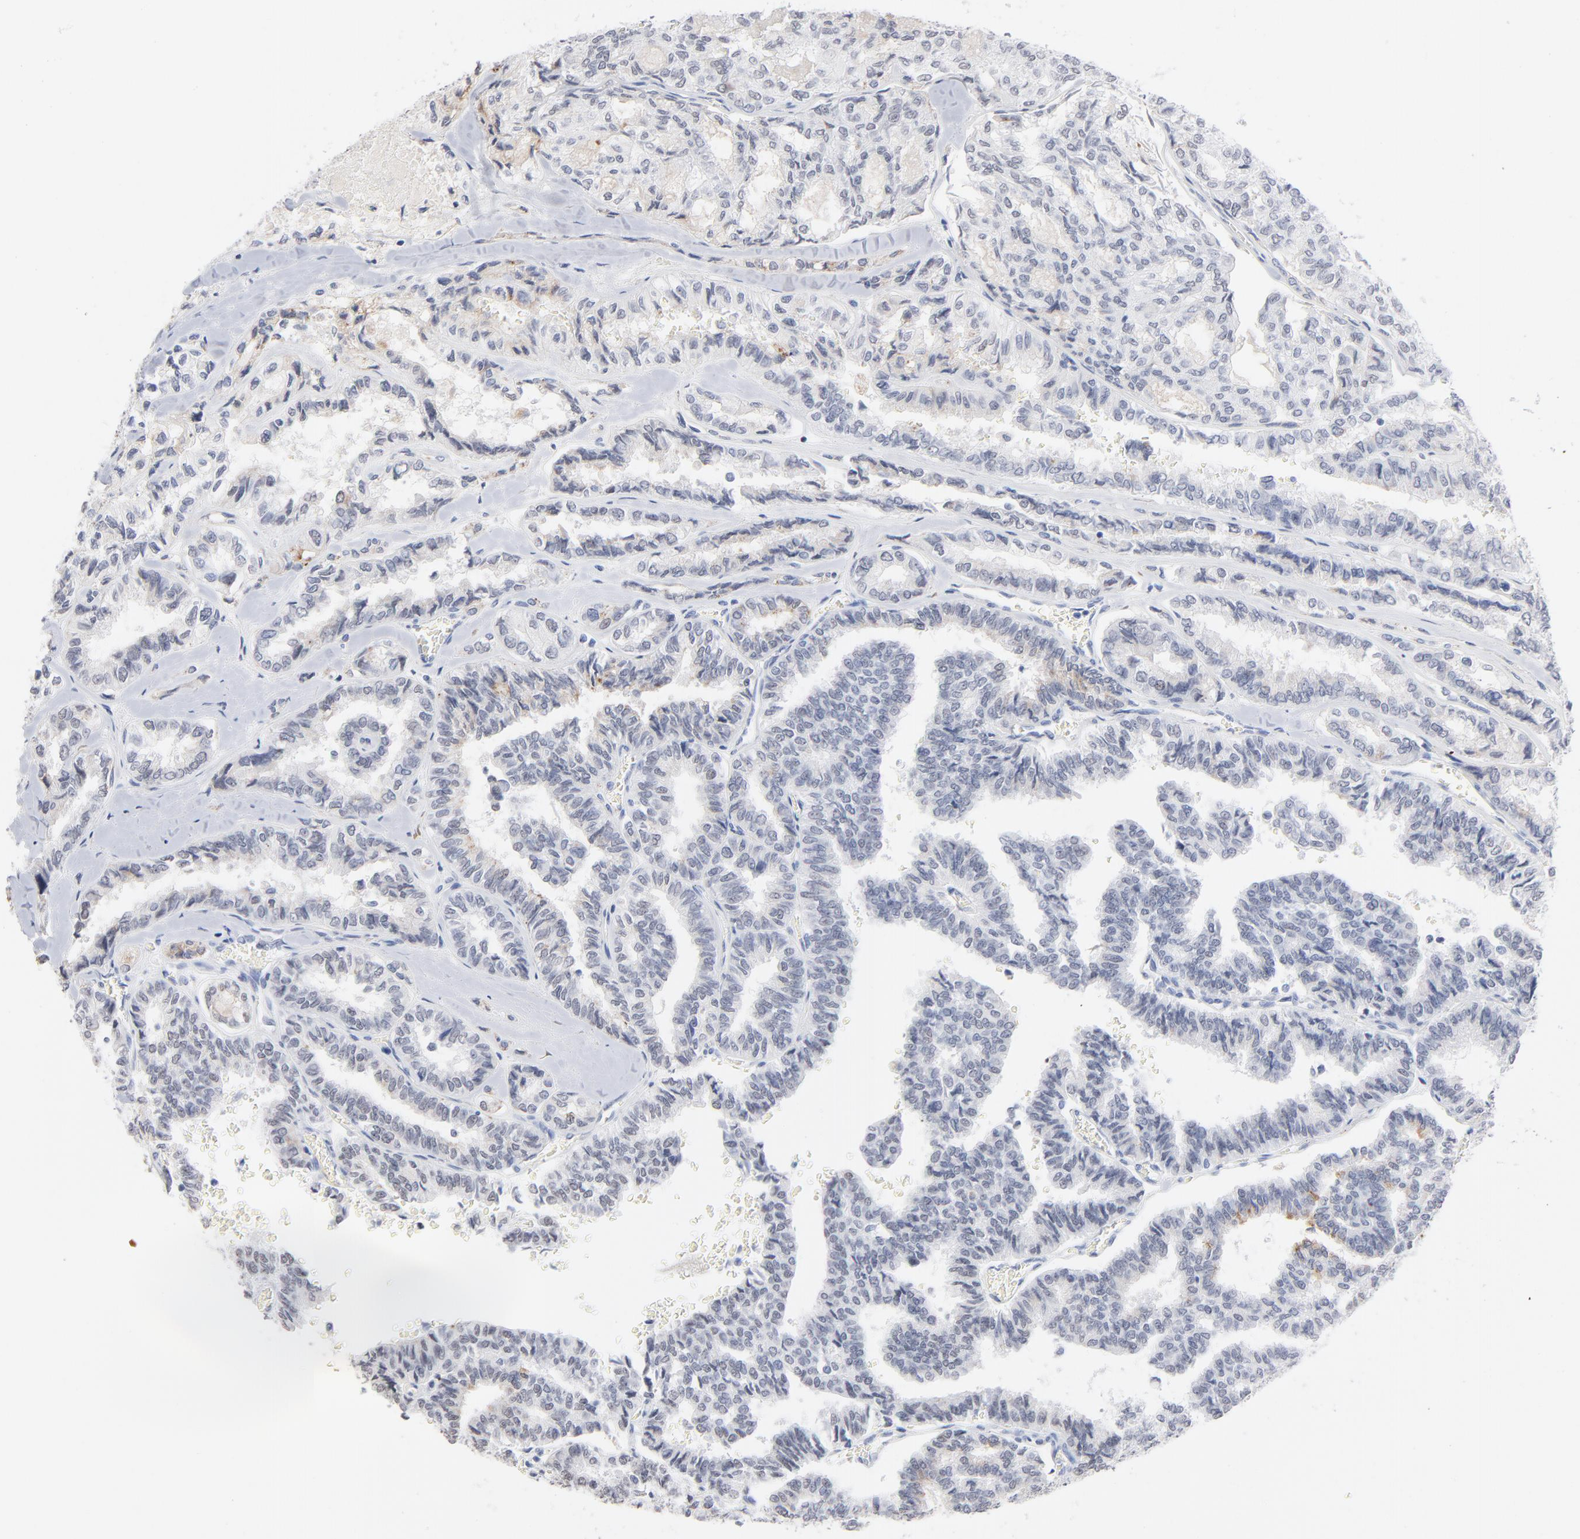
{"staining": {"intensity": "negative", "quantity": "none", "location": "none"}, "tissue": "thyroid cancer", "cell_type": "Tumor cells", "image_type": "cancer", "snomed": [{"axis": "morphology", "description": "Papillary adenocarcinoma, NOS"}, {"axis": "topography", "description": "Thyroid gland"}], "caption": "The photomicrograph demonstrates no staining of tumor cells in thyroid cancer (papillary adenocarcinoma).", "gene": "LTBP2", "patient": {"sex": "female", "age": 35}}